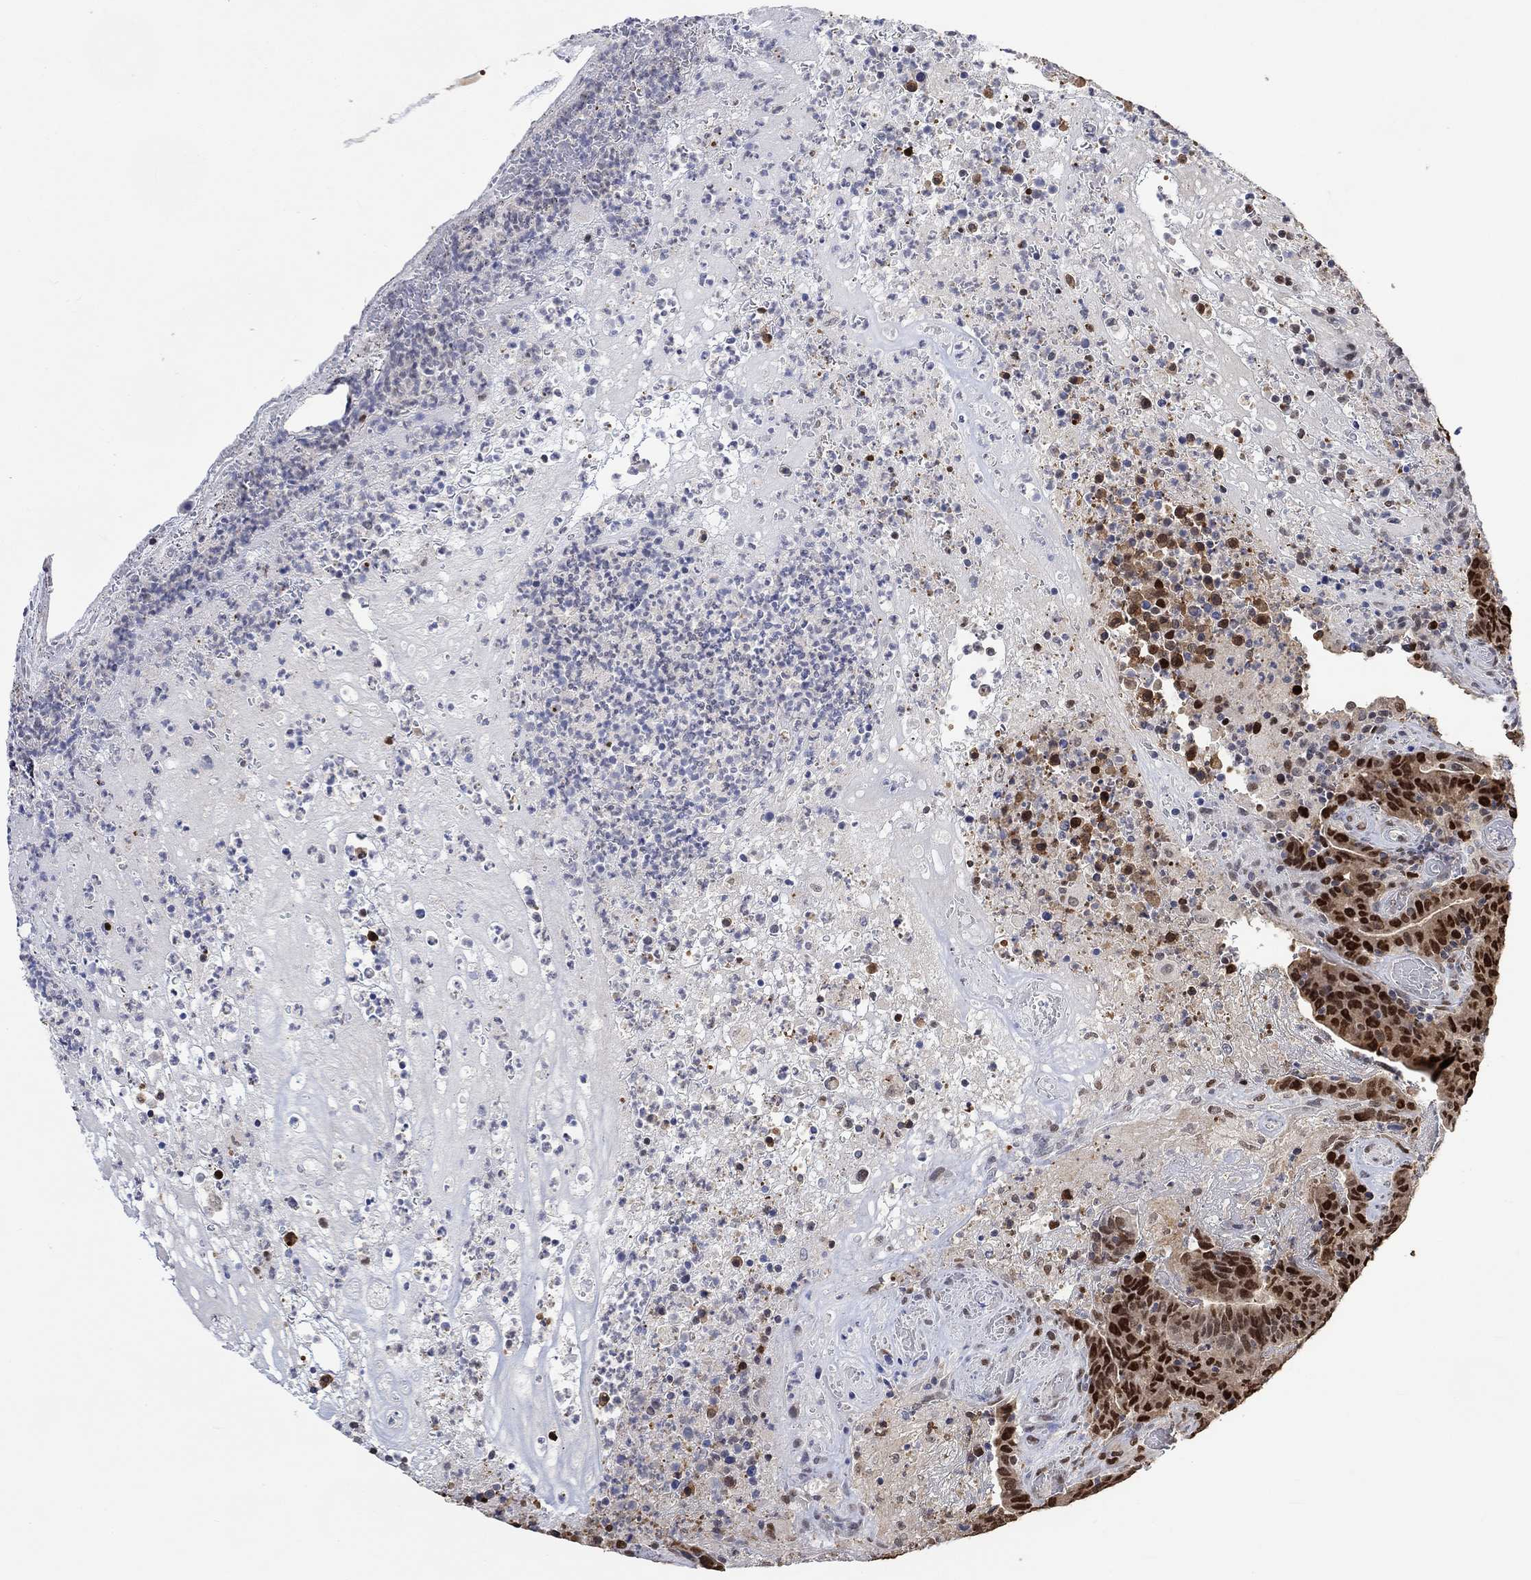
{"staining": {"intensity": "strong", "quantity": ">75%", "location": "nuclear"}, "tissue": "colorectal cancer", "cell_type": "Tumor cells", "image_type": "cancer", "snomed": [{"axis": "morphology", "description": "Adenocarcinoma, NOS"}, {"axis": "topography", "description": "Colon"}], "caption": "Human colorectal cancer (adenocarcinoma) stained with a brown dye shows strong nuclear positive expression in about >75% of tumor cells.", "gene": "RAD54L2", "patient": {"sex": "female", "age": 75}}